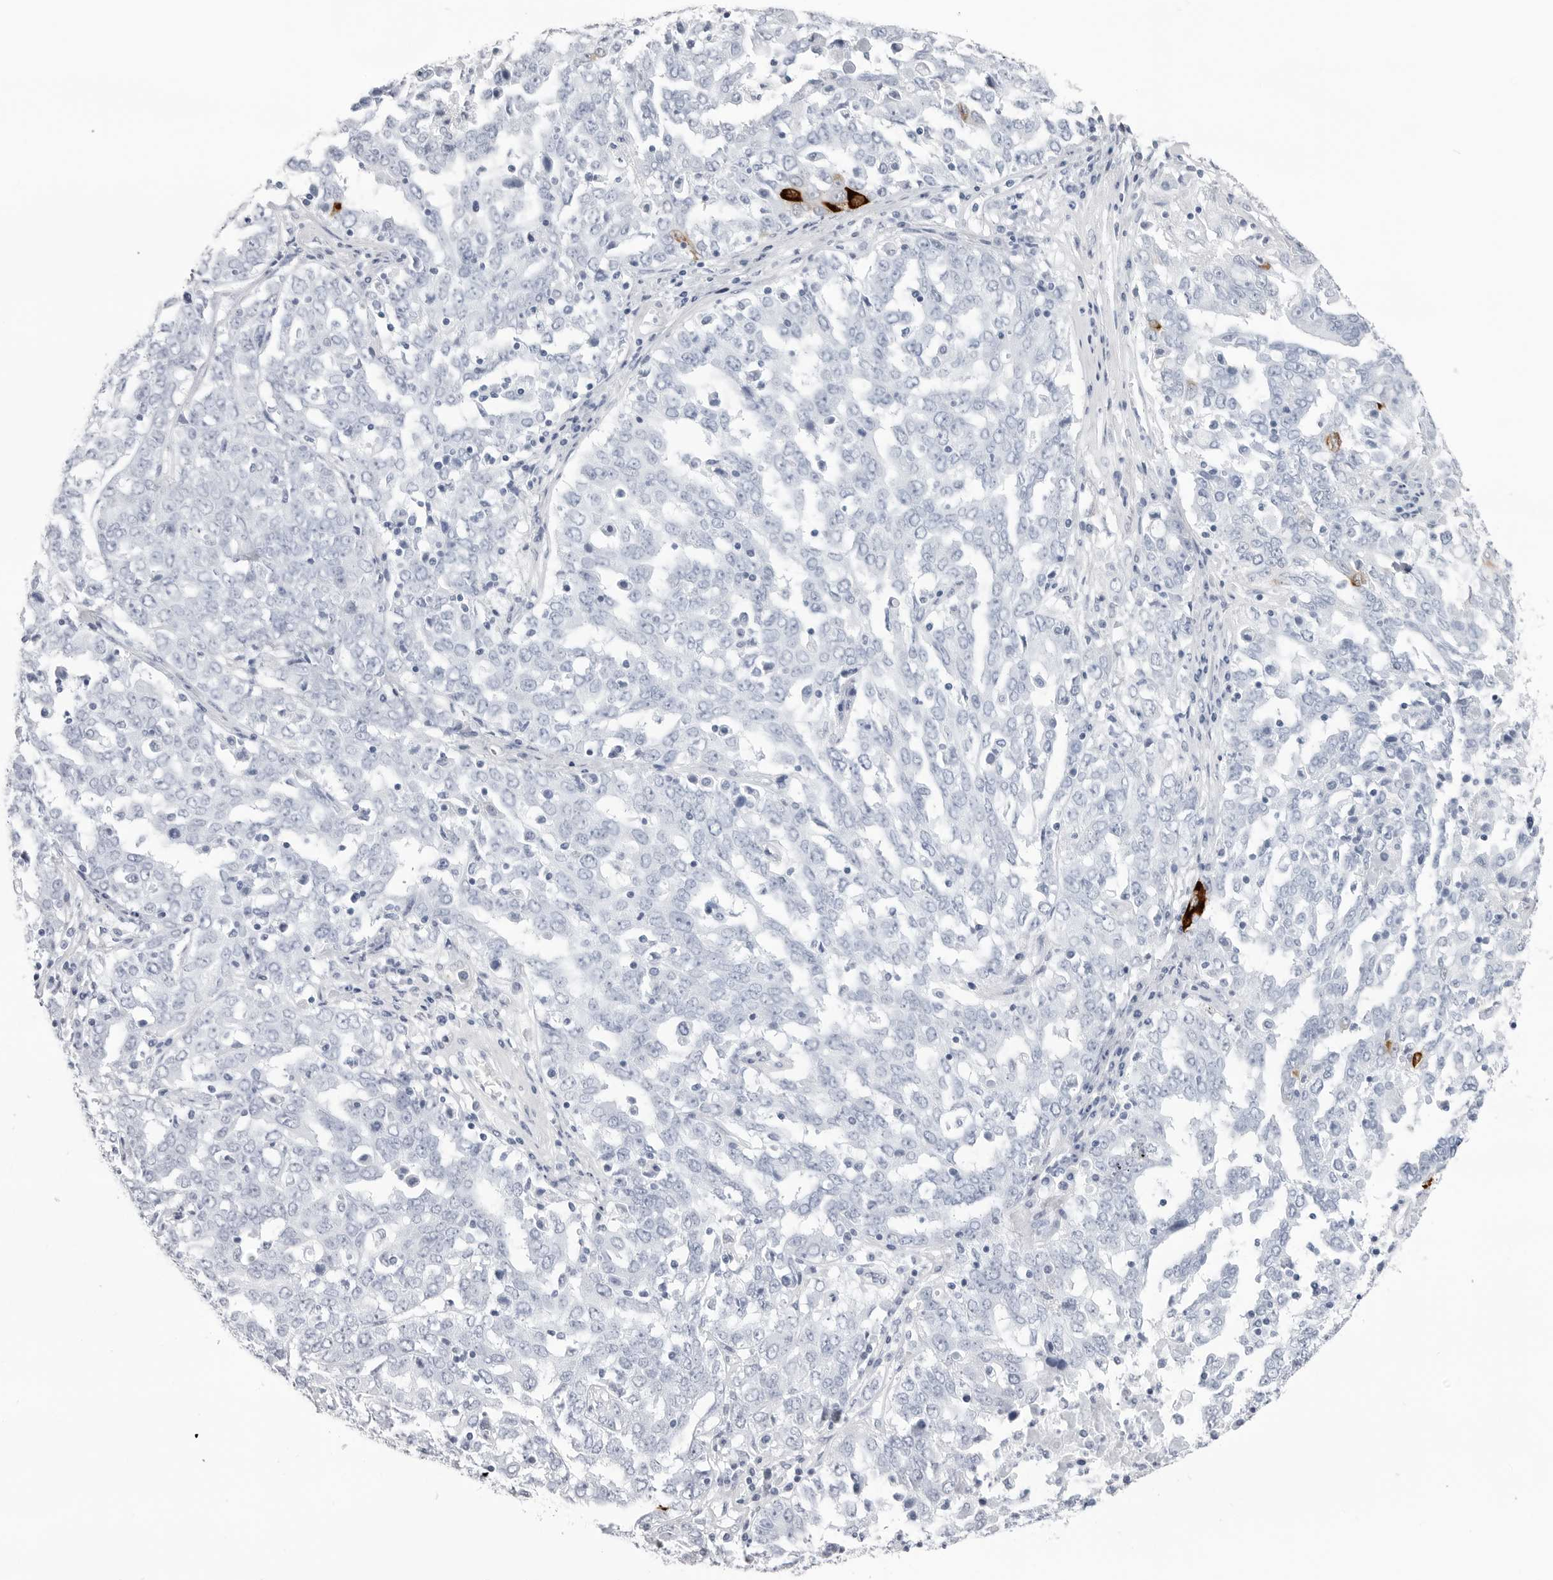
{"staining": {"intensity": "negative", "quantity": "none", "location": "none"}, "tissue": "ovarian cancer", "cell_type": "Tumor cells", "image_type": "cancer", "snomed": [{"axis": "morphology", "description": "Carcinoma, endometroid"}, {"axis": "topography", "description": "Ovary"}], "caption": "Immunohistochemical staining of human ovarian cancer shows no significant expression in tumor cells.", "gene": "CST2", "patient": {"sex": "female", "age": 62}}